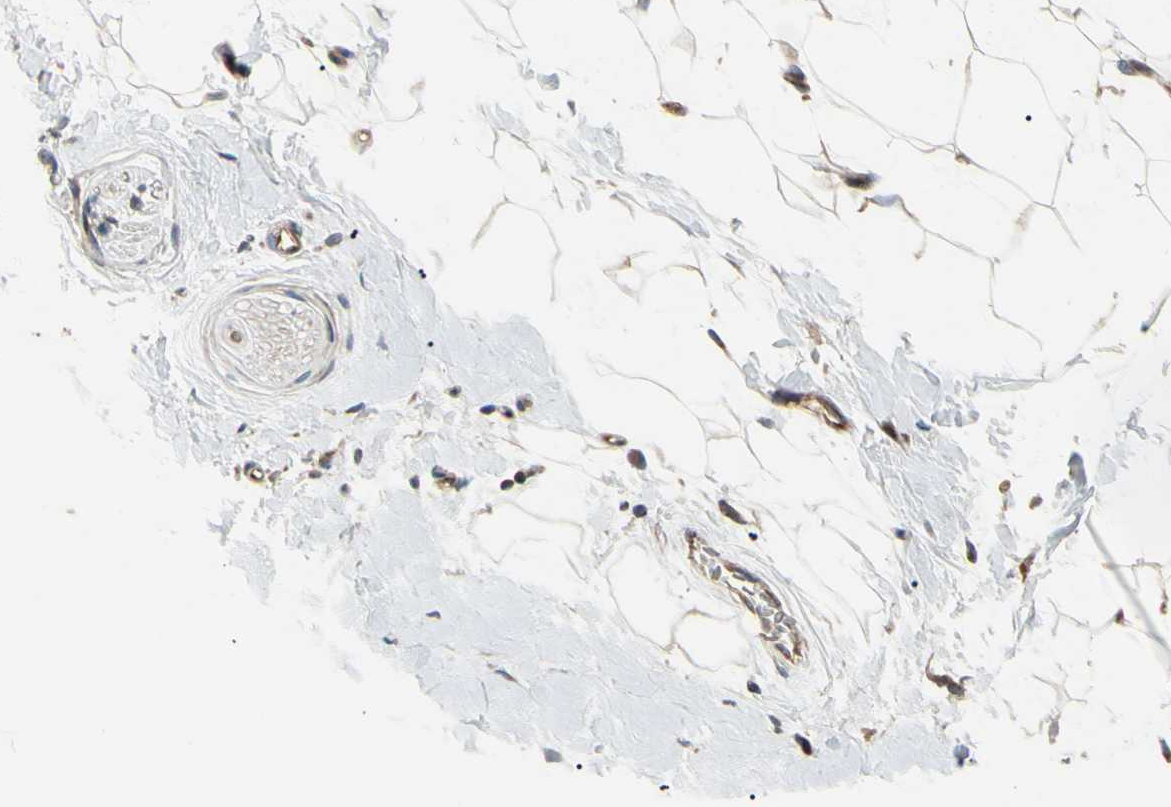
{"staining": {"intensity": "weak", "quantity": ">75%", "location": "cytoplasmic/membranous"}, "tissue": "adipose tissue", "cell_type": "Adipocytes", "image_type": "normal", "snomed": [{"axis": "morphology", "description": "Normal tissue, NOS"}, {"axis": "topography", "description": "Soft tissue"}], "caption": "Adipose tissue stained with a protein marker reveals weak staining in adipocytes.", "gene": "SPTLC1", "patient": {"sex": "male", "age": 72}}